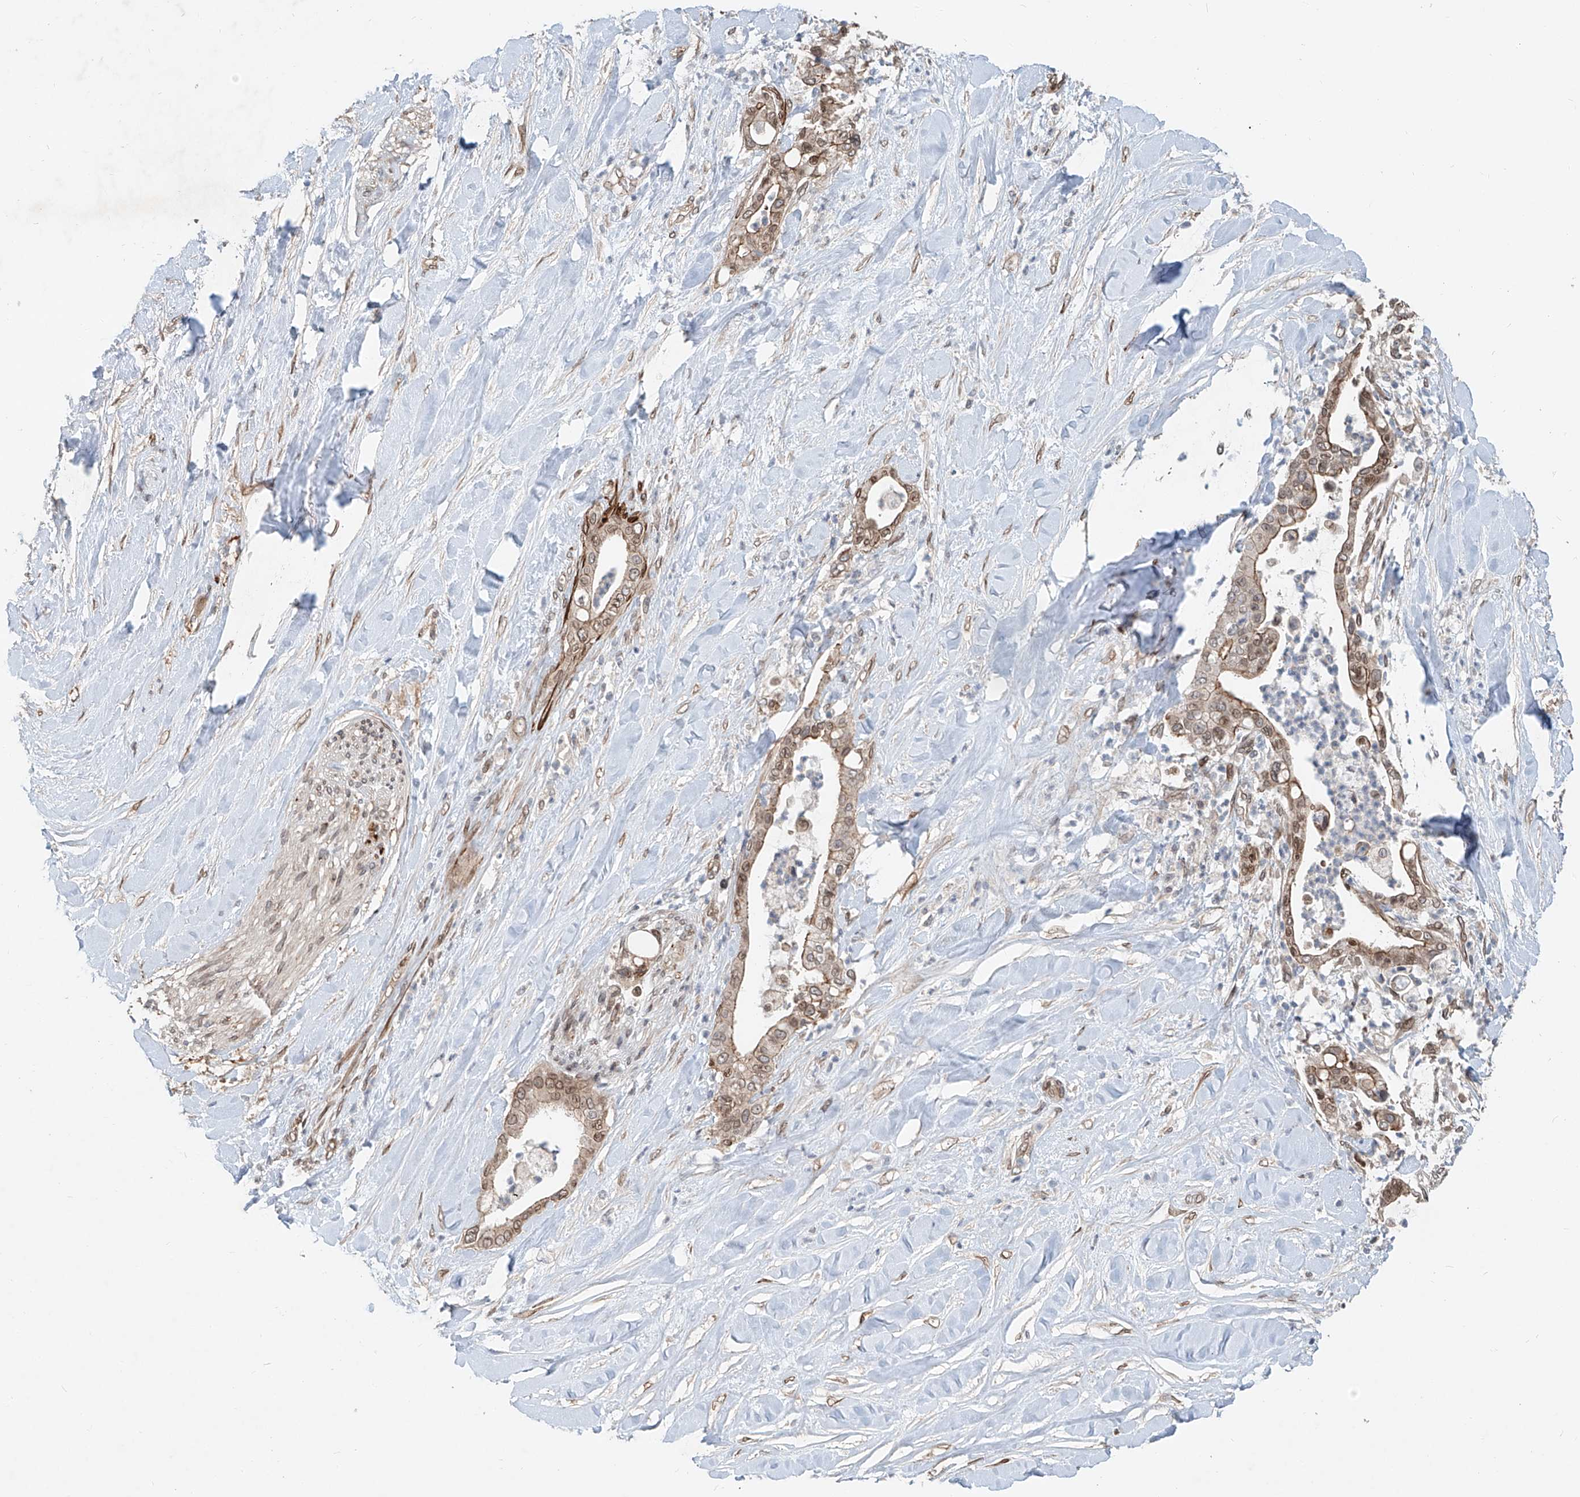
{"staining": {"intensity": "moderate", "quantity": ">75%", "location": "cytoplasmic/membranous,nuclear"}, "tissue": "liver cancer", "cell_type": "Tumor cells", "image_type": "cancer", "snomed": [{"axis": "morphology", "description": "Cholangiocarcinoma"}, {"axis": "topography", "description": "Liver"}], "caption": "The histopathology image shows immunohistochemical staining of liver cancer. There is moderate cytoplasmic/membranous and nuclear expression is present in approximately >75% of tumor cells. The staining was performed using DAB to visualize the protein expression in brown, while the nuclei were stained in blue with hematoxylin (Magnification: 20x).", "gene": "SASH1", "patient": {"sex": "female", "age": 54}}